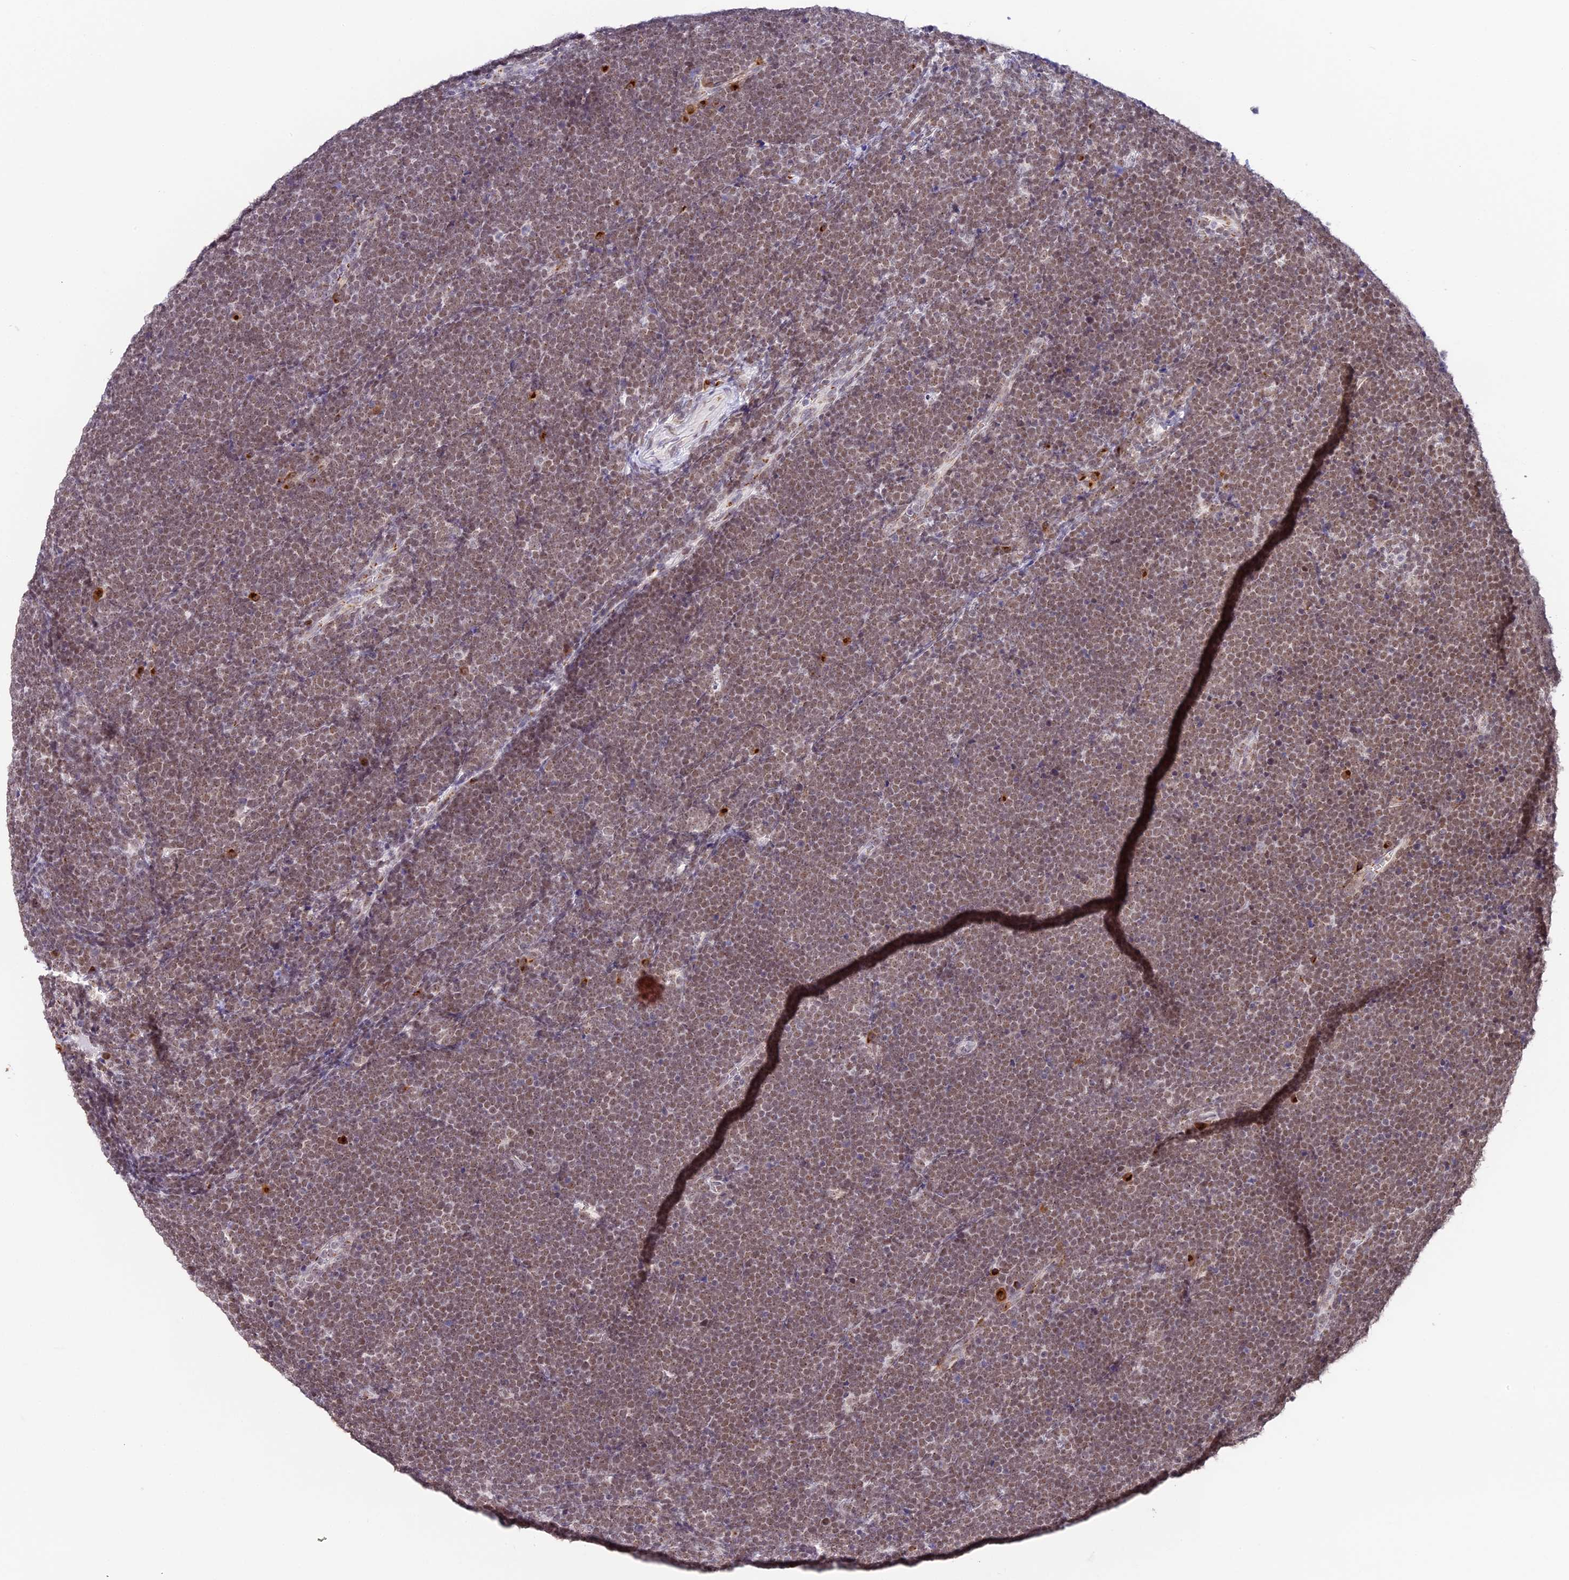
{"staining": {"intensity": "moderate", "quantity": ">75%", "location": "nuclear"}, "tissue": "lymphoma", "cell_type": "Tumor cells", "image_type": "cancer", "snomed": [{"axis": "morphology", "description": "Malignant lymphoma, non-Hodgkin's type, High grade"}, {"axis": "topography", "description": "Lymph node"}], "caption": "DAB immunohistochemical staining of high-grade malignant lymphoma, non-Hodgkin's type demonstrates moderate nuclear protein expression in about >75% of tumor cells. Immunohistochemistry stains the protein of interest in brown and the nuclei are stained blue.", "gene": "HEATR5B", "patient": {"sex": "male", "age": 13}}